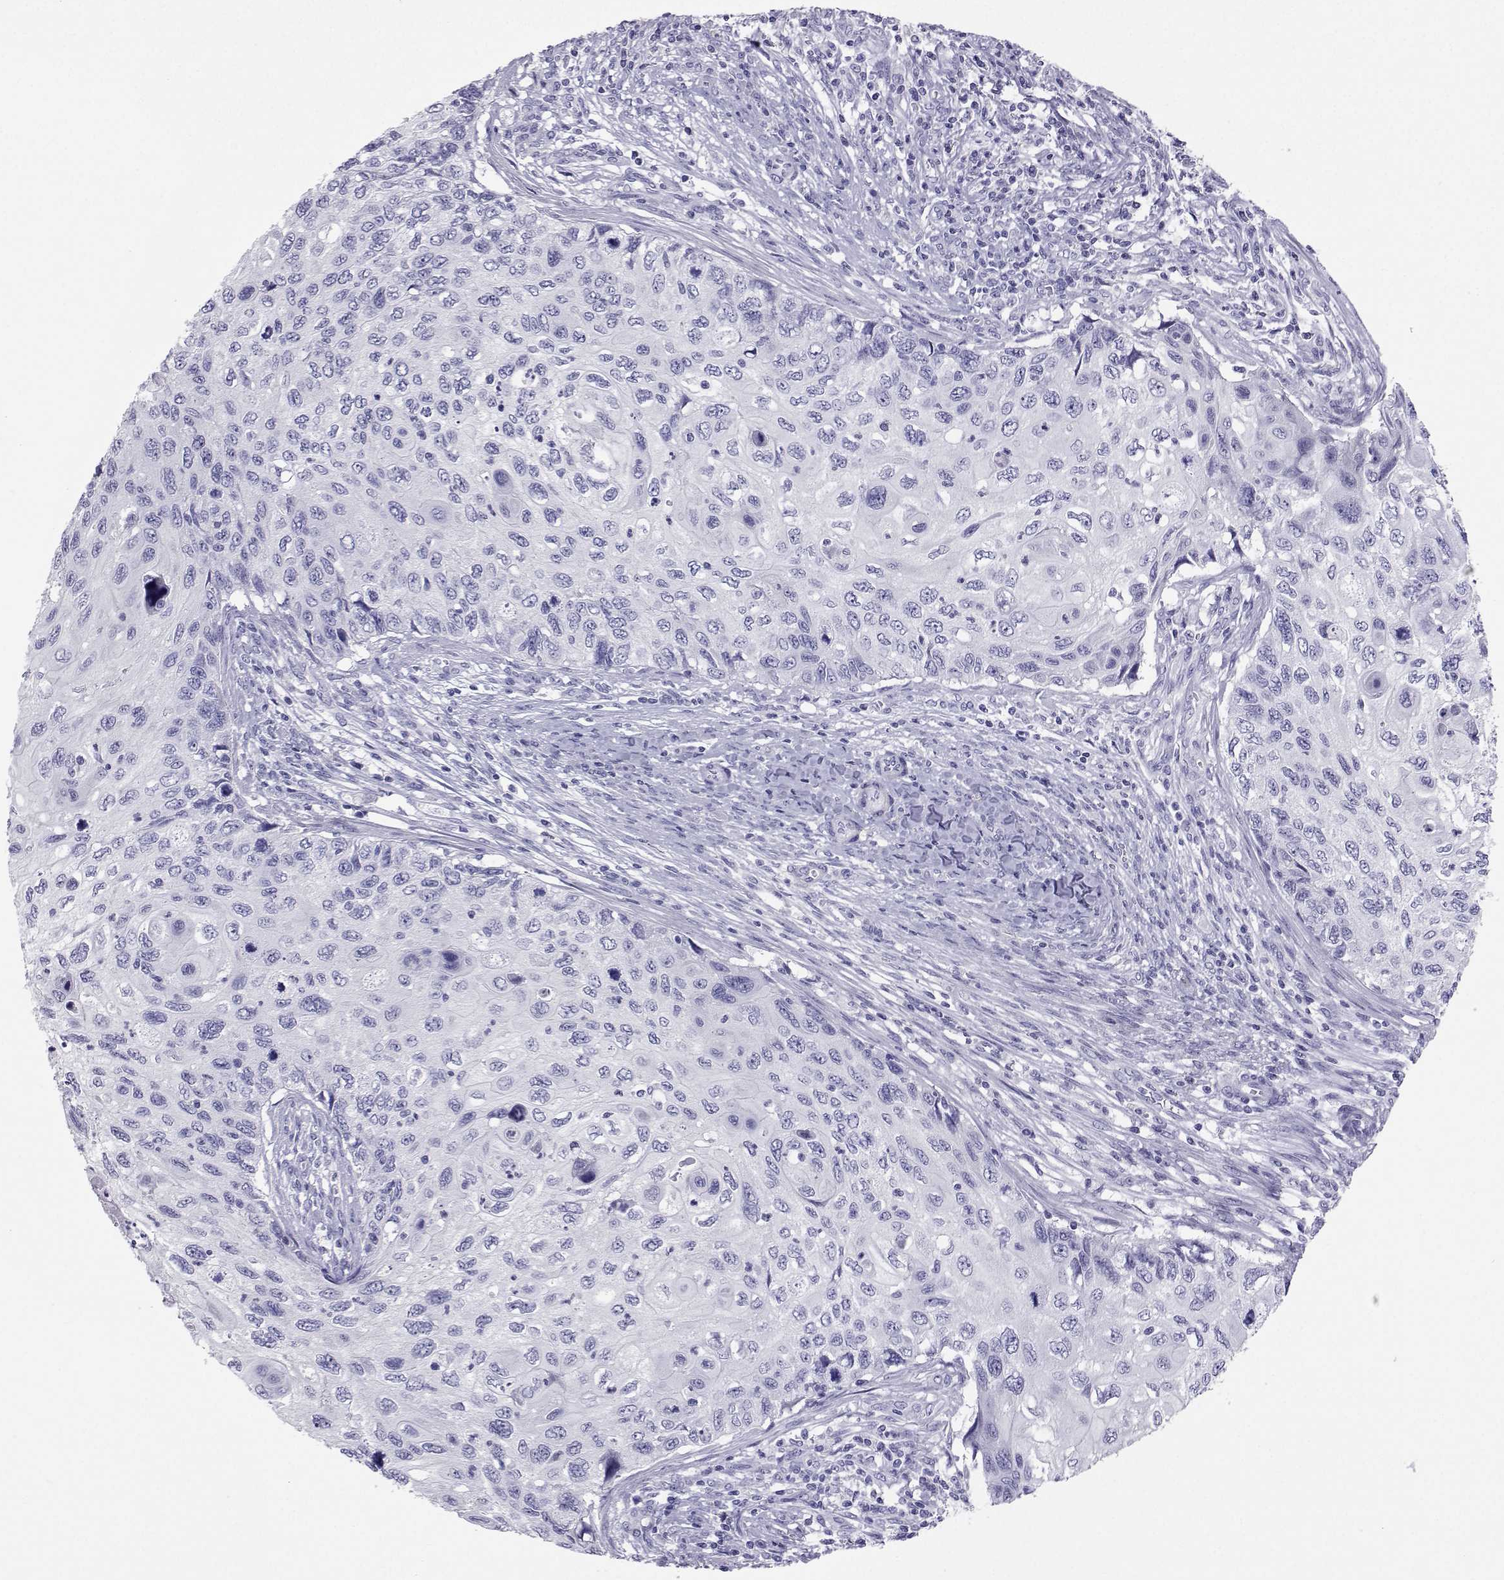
{"staining": {"intensity": "negative", "quantity": "none", "location": "none"}, "tissue": "cervical cancer", "cell_type": "Tumor cells", "image_type": "cancer", "snomed": [{"axis": "morphology", "description": "Squamous cell carcinoma, NOS"}, {"axis": "topography", "description": "Cervix"}], "caption": "Histopathology image shows no significant protein staining in tumor cells of squamous cell carcinoma (cervical). (Immunohistochemistry (ihc), brightfield microscopy, high magnification).", "gene": "PLIN4", "patient": {"sex": "female", "age": 70}}